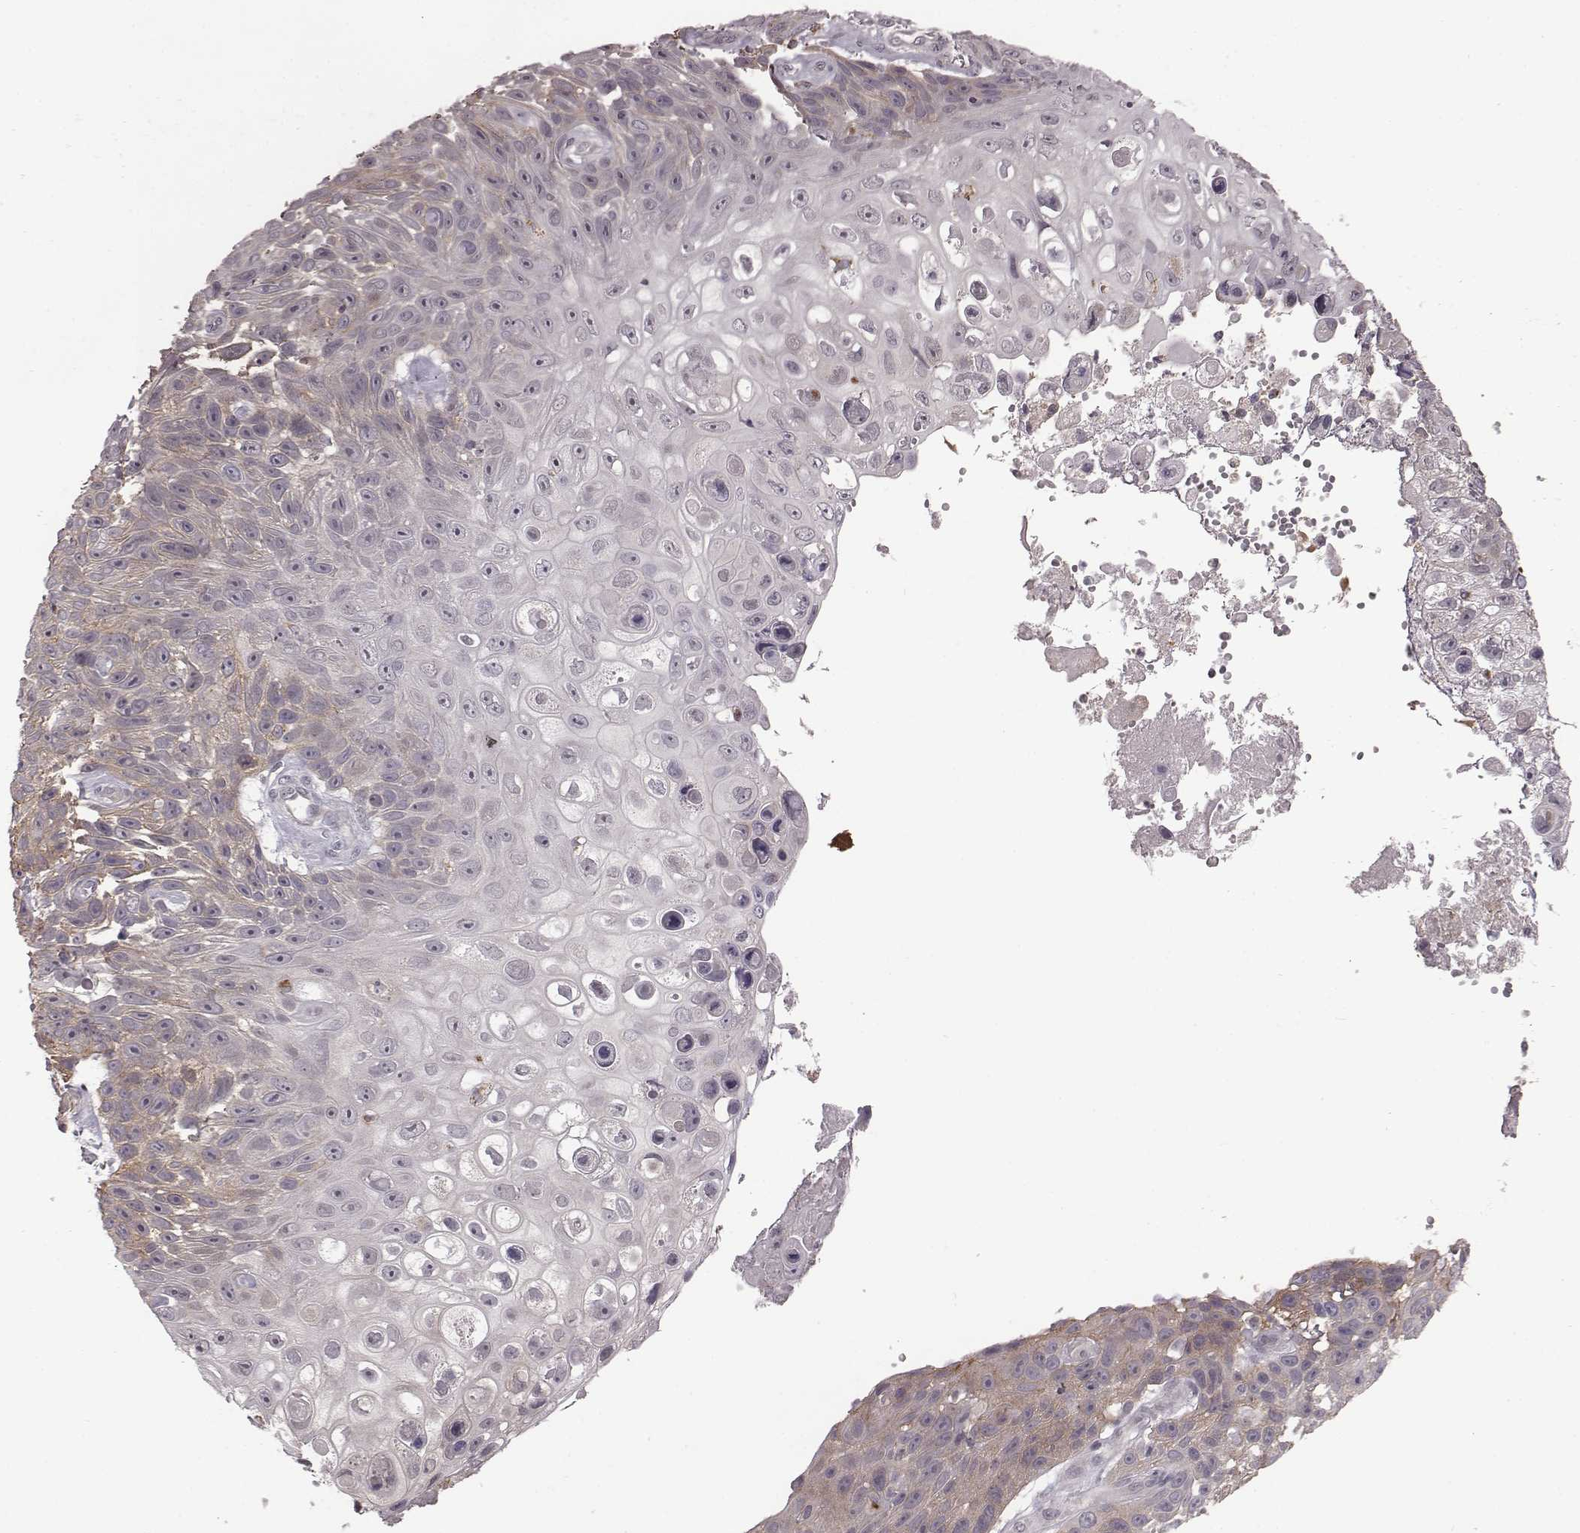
{"staining": {"intensity": "weak", "quantity": "25%-75%", "location": "cytoplasmic/membranous"}, "tissue": "skin cancer", "cell_type": "Tumor cells", "image_type": "cancer", "snomed": [{"axis": "morphology", "description": "Squamous cell carcinoma, NOS"}, {"axis": "topography", "description": "Skin"}], "caption": "A brown stain labels weak cytoplasmic/membranous expression of a protein in skin squamous cell carcinoma tumor cells.", "gene": "BICDL1", "patient": {"sex": "male", "age": 82}}